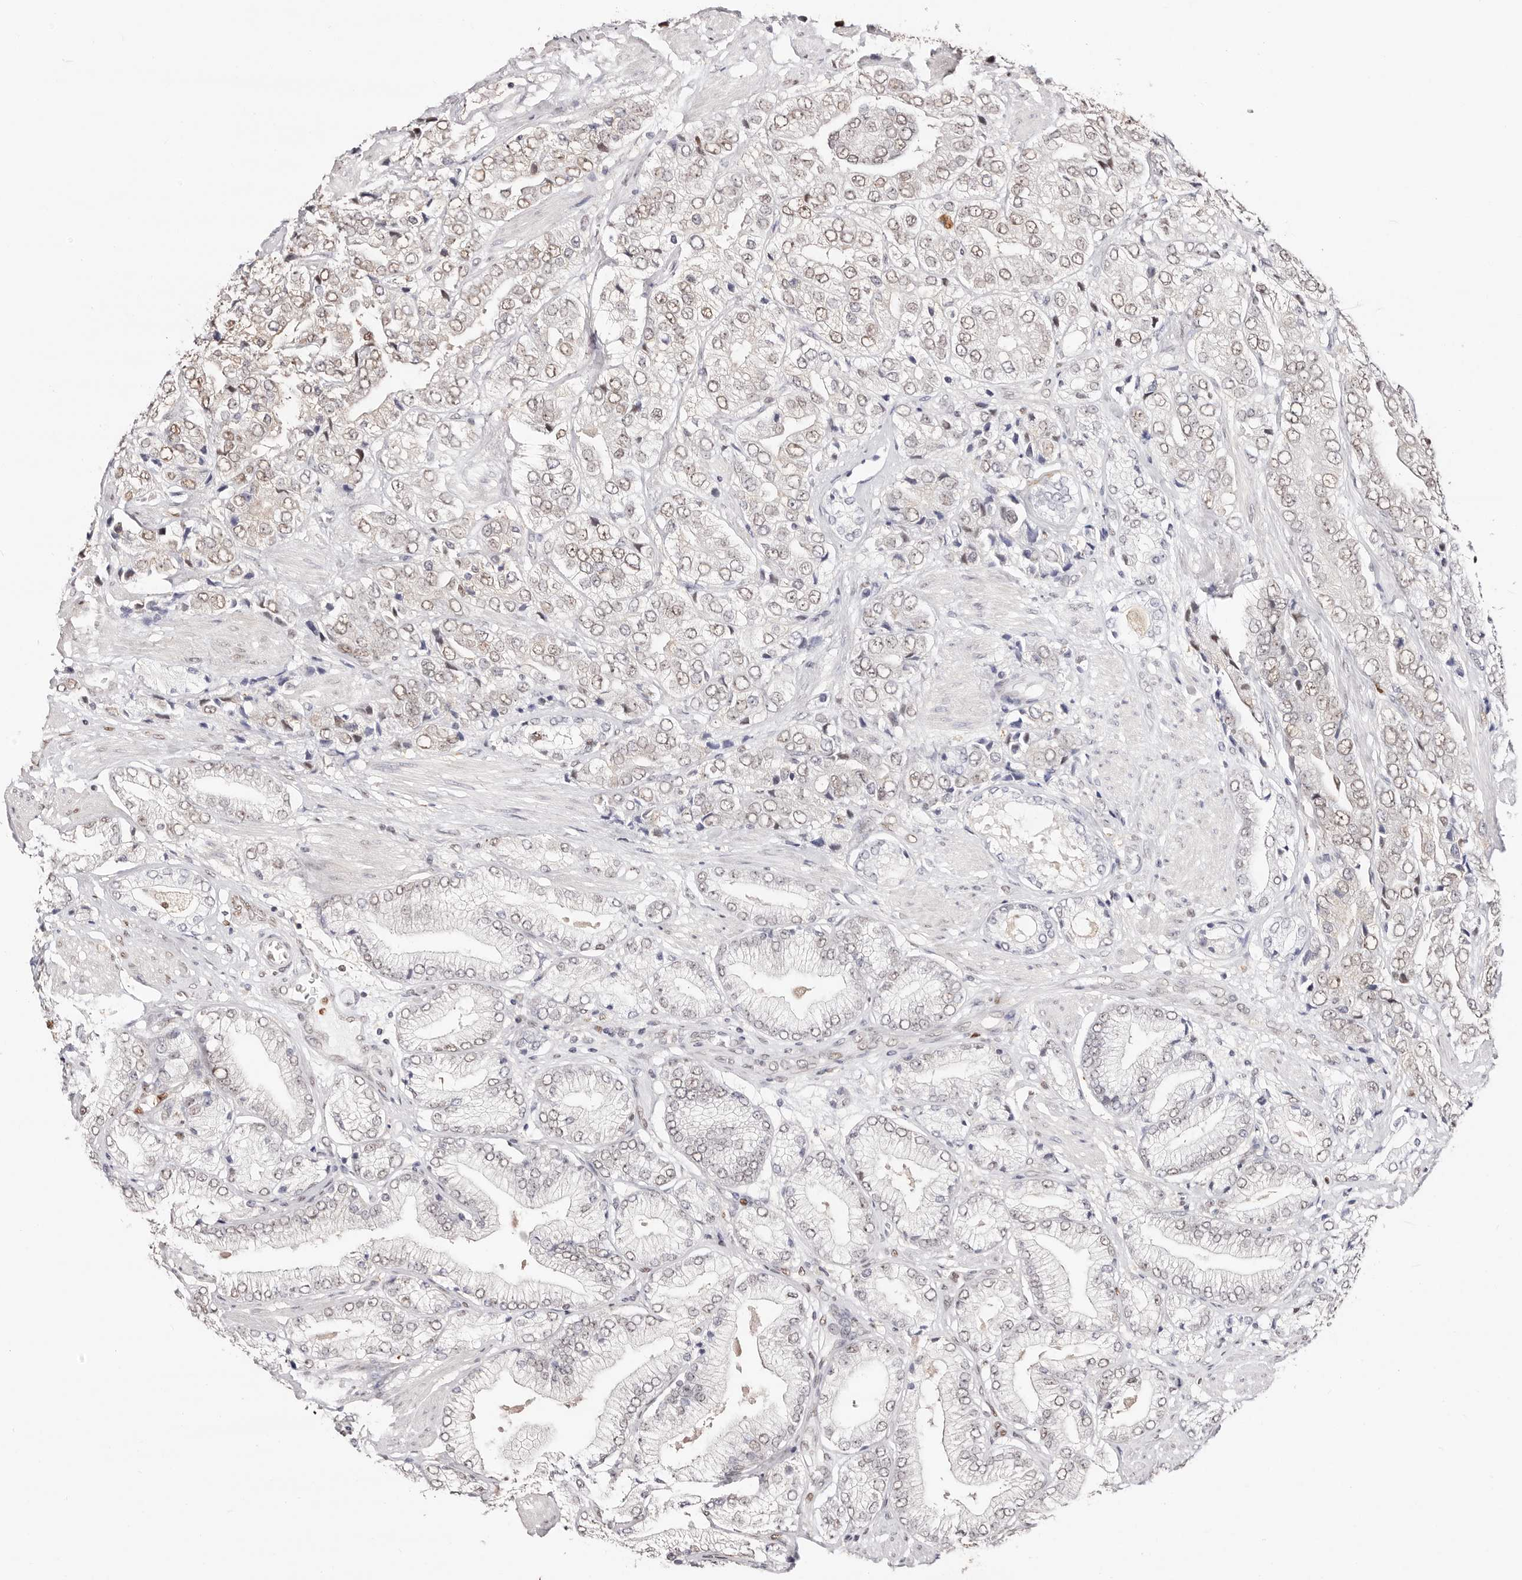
{"staining": {"intensity": "weak", "quantity": "25%-75%", "location": "nuclear"}, "tissue": "prostate cancer", "cell_type": "Tumor cells", "image_type": "cancer", "snomed": [{"axis": "morphology", "description": "Adenocarcinoma, High grade"}, {"axis": "topography", "description": "Prostate"}], "caption": "Human prostate adenocarcinoma (high-grade) stained for a protein (brown) shows weak nuclear positive expression in about 25%-75% of tumor cells.", "gene": "TKT", "patient": {"sex": "male", "age": 50}}